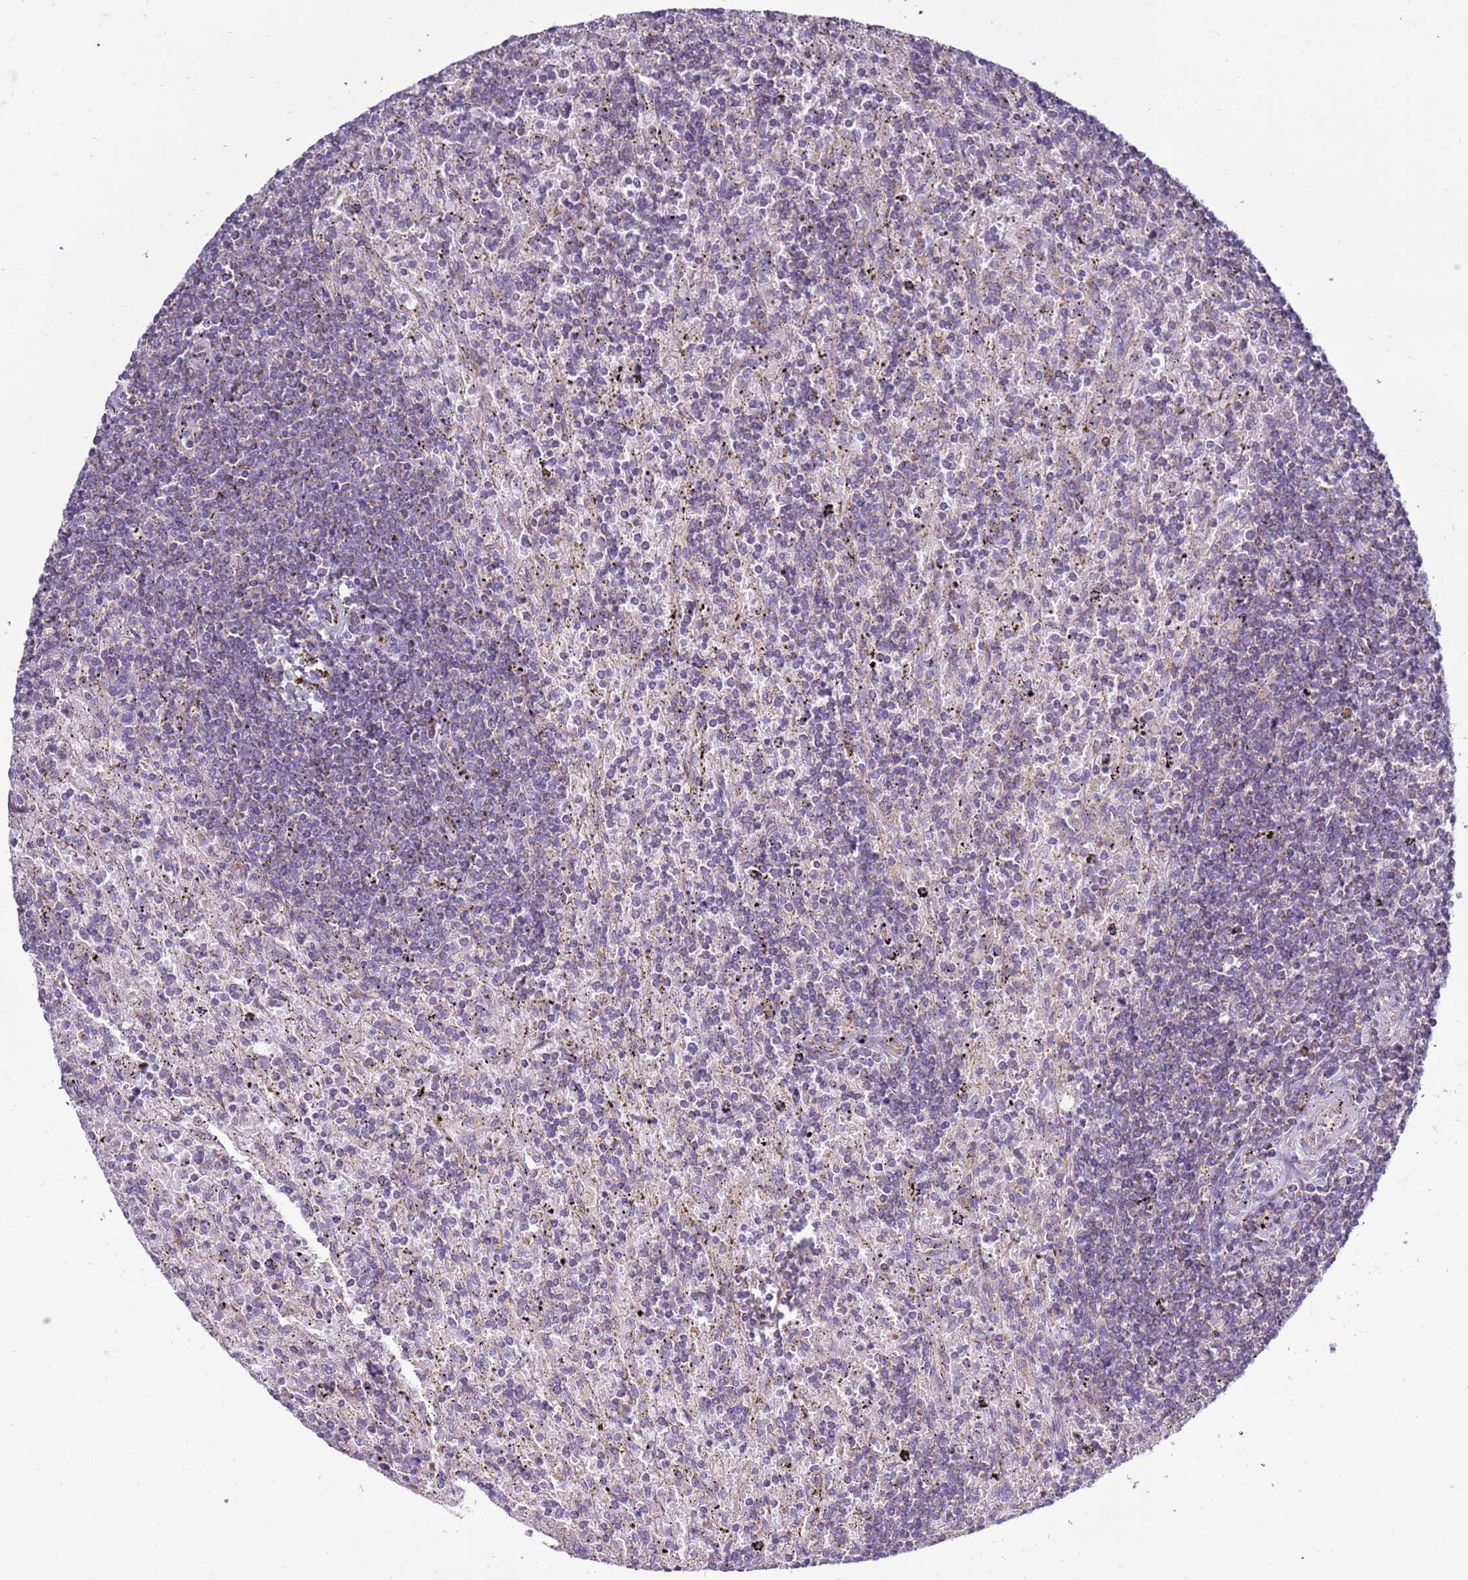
{"staining": {"intensity": "negative", "quantity": "none", "location": "none"}, "tissue": "lymphoma", "cell_type": "Tumor cells", "image_type": "cancer", "snomed": [{"axis": "morphology", "description": "Malignant lymphoma, non-Hodgkin's type, Low grade"}, {"axis": "topography", "description": "Spleen"}], "caption": "DAB (3,3'-diaminobenzidine) immunohistochemical staining of low-grade malignant lymphoma, non-Hodgkin's type shows no significant expression in tumor cells. (DAB (3,3'-diaminobenzidine) immunohistochemistry (IHC), high magnification).", "gene": "TRAPPC4", "patient": {"sex": "male", "age": 76}}